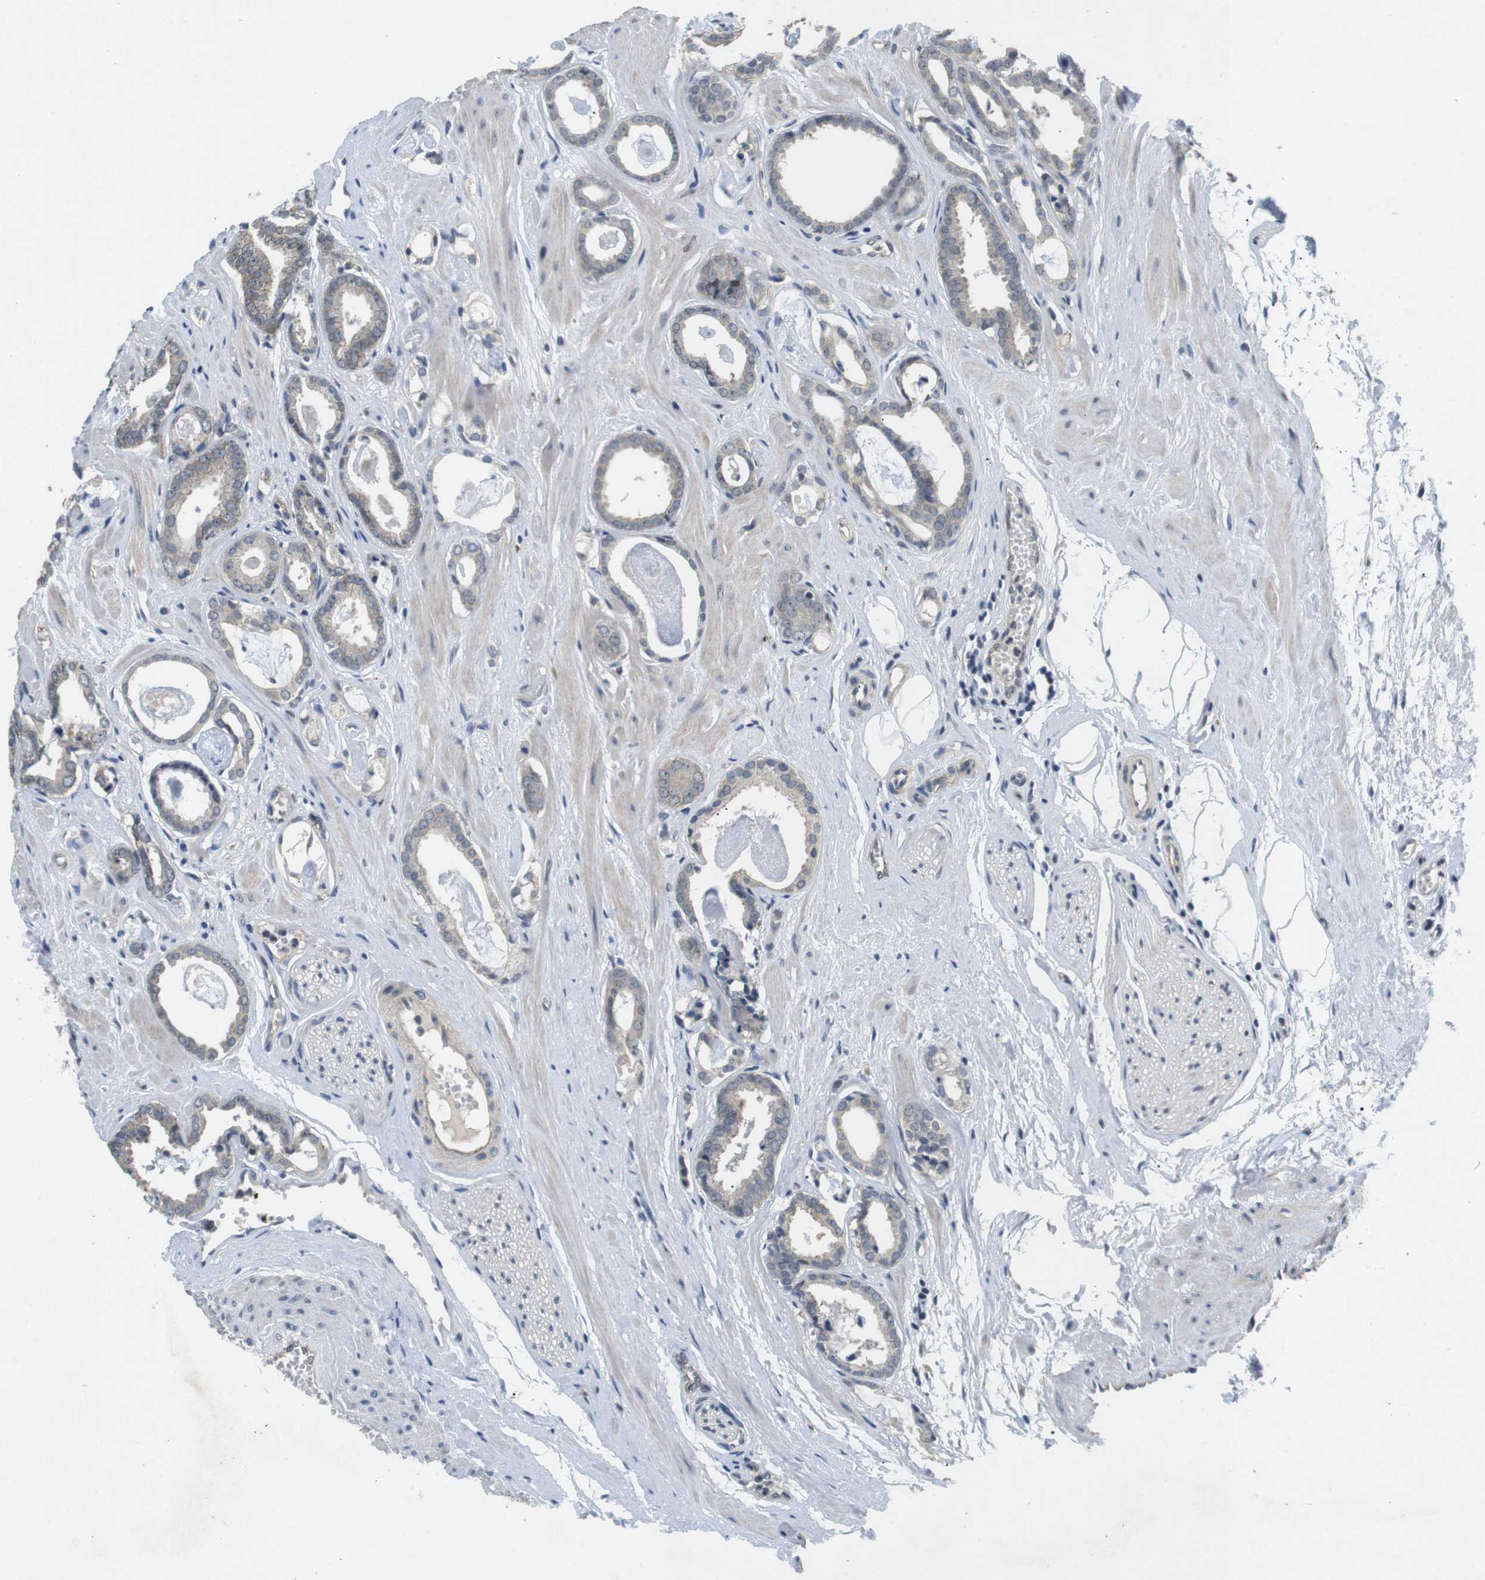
{"staining": {"intensity": "negative", "quantity": "none", "location": "none"}, "tissue": "prostate cancer", "cell_type": "Tumor cells", "image_type": "cancer", "snomed": [{"axis": "morphology", "description": "Adenocarcinoma, Low grade"}, {"axis": "topography", "description": "Prostate"}], "caption": "There is no significant expression in tumor cells of prostate cancer (adenocarcinoma (low-grade)).", "gene": "NECTIN1", "patient": {"sex": "male", "age": 53}}